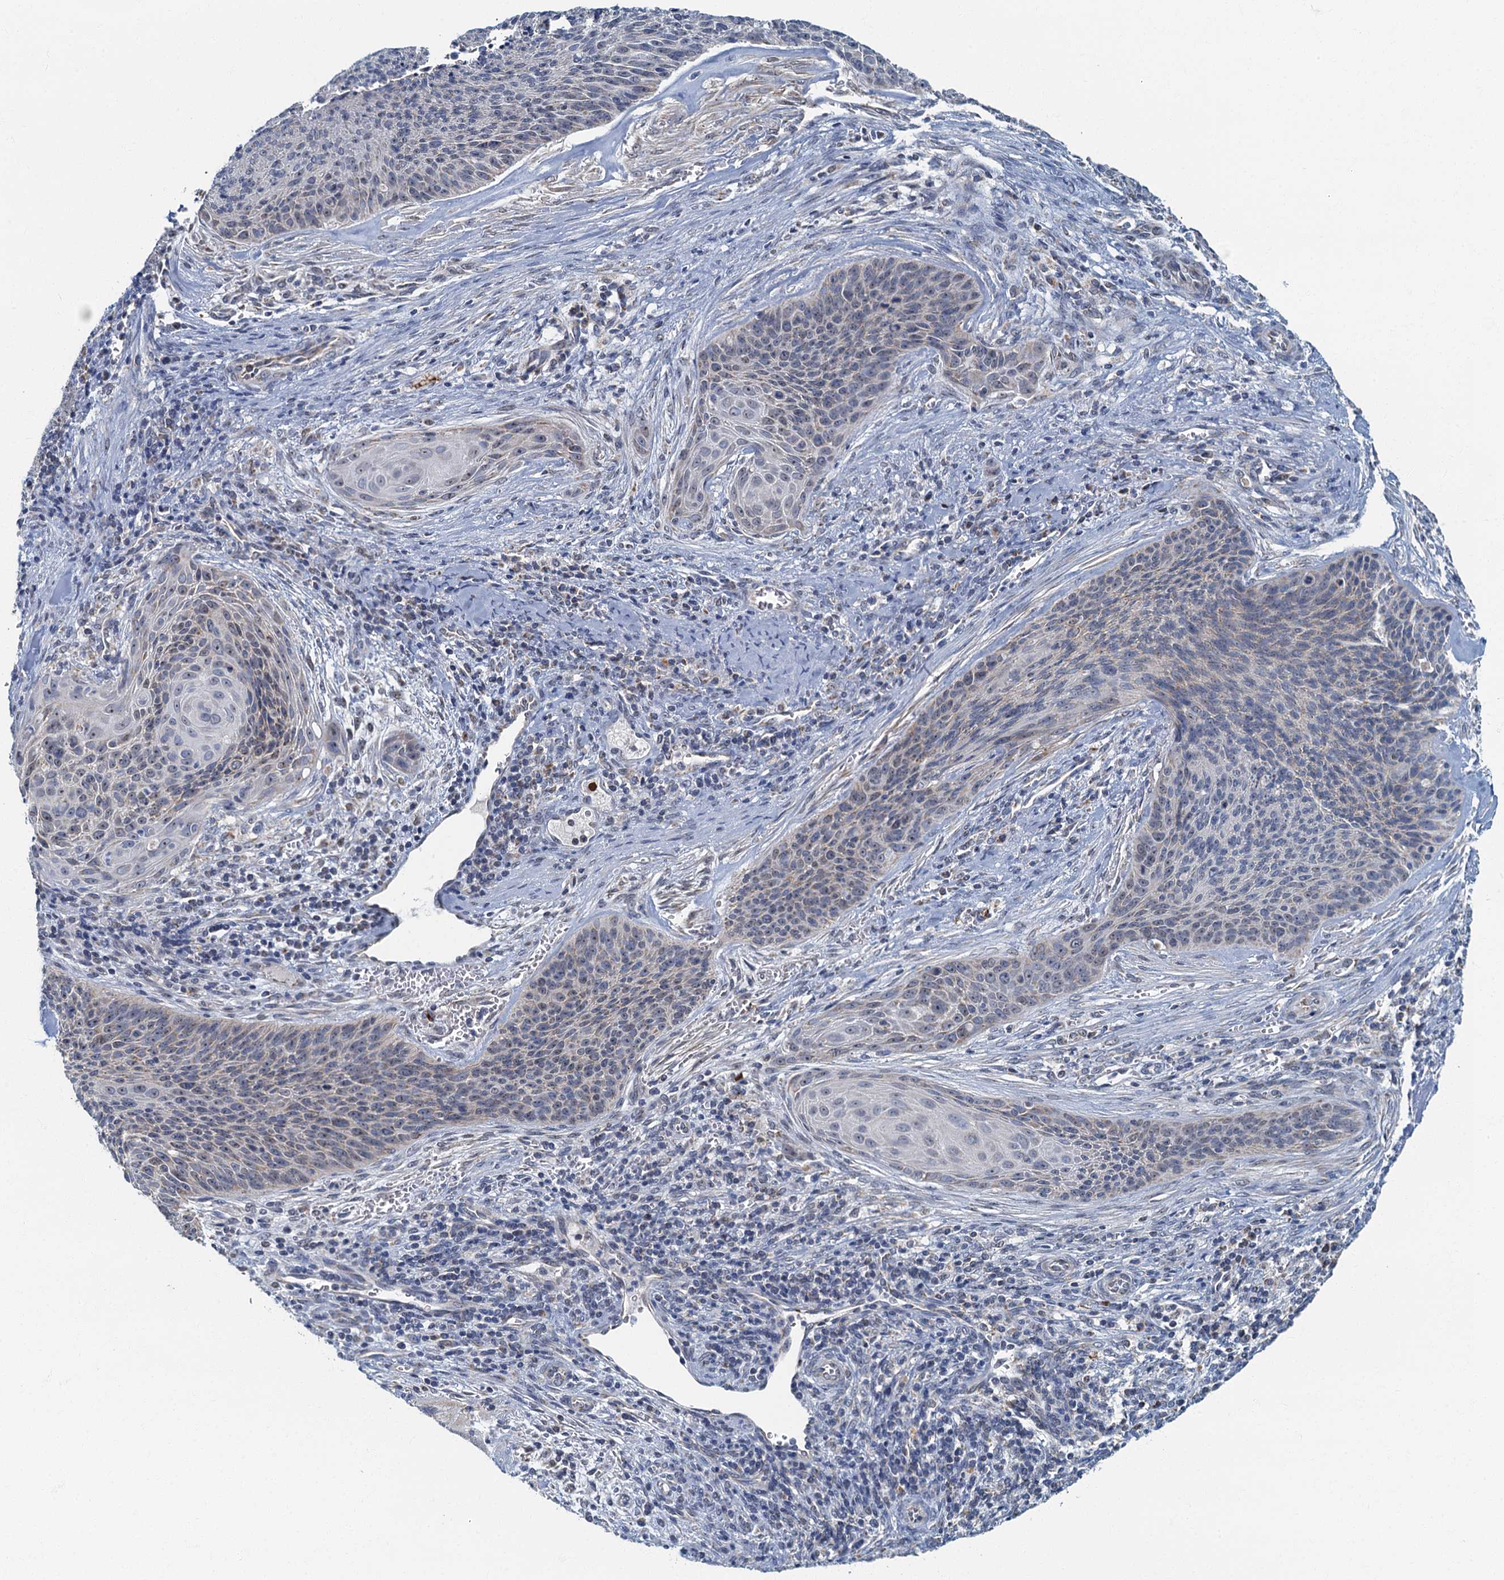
{"staining": {"intensity": "negative", "quantity": "none", "location": "none"}, "tissue": "cervical cancer", "cell_type": "Tumor cells", "image_type": "cancer", "snomed": [{"axis": "morphology", "description": "Squamous cell carcinoma, NOS"}, {"axis": "topography", "description": "Cervix"}], "caption": "This image is of cervical squamous cell carcinoma stained with IHC to label a protein in brown with the nuclei are counter-stained blue. There is no staining in tumor cells.", "gene": "RAD9B", "patient": {"sex": "female", "age": 55}}